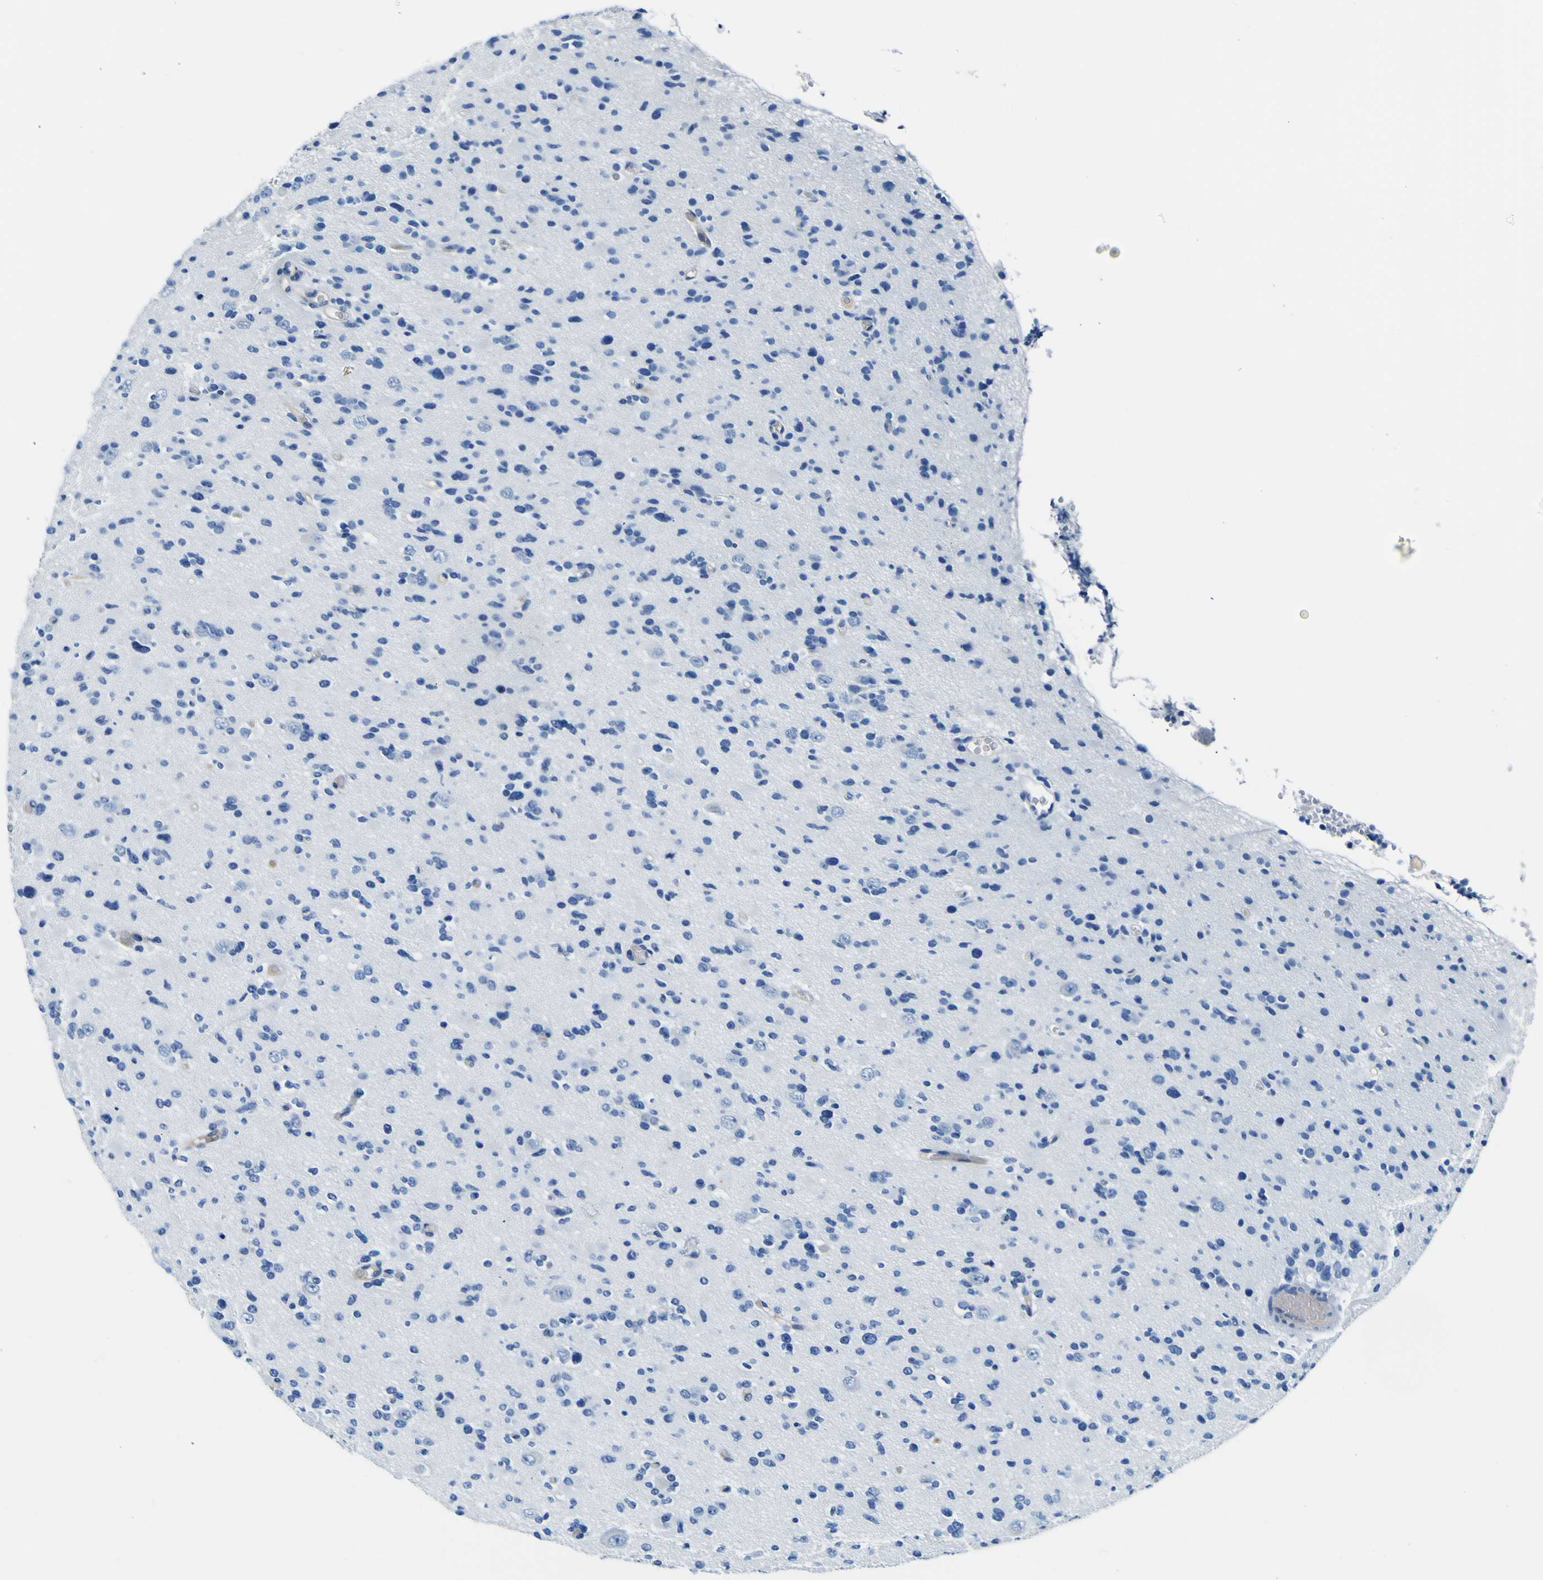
{"staining": {"intensity": "negative", "quantity": "none", "location": "none"}, "tissue": "glioma", "cell_type": "Tumor cells", "image_type": "cancer", "snomed": [{"axis": "morphology", "description": "Glioma, malignant, Low grade"}, {"axis": "topography", "description": "Brain"}], "caption": "Immunohistochemistry photomicrograph of neoplastic tissue: human malignant low-grade glioma stained with DAB displays no significant protein staining in tumor cells.", "gene": "ADGRA2", "patient": {"sex": "female", "age": 22}}